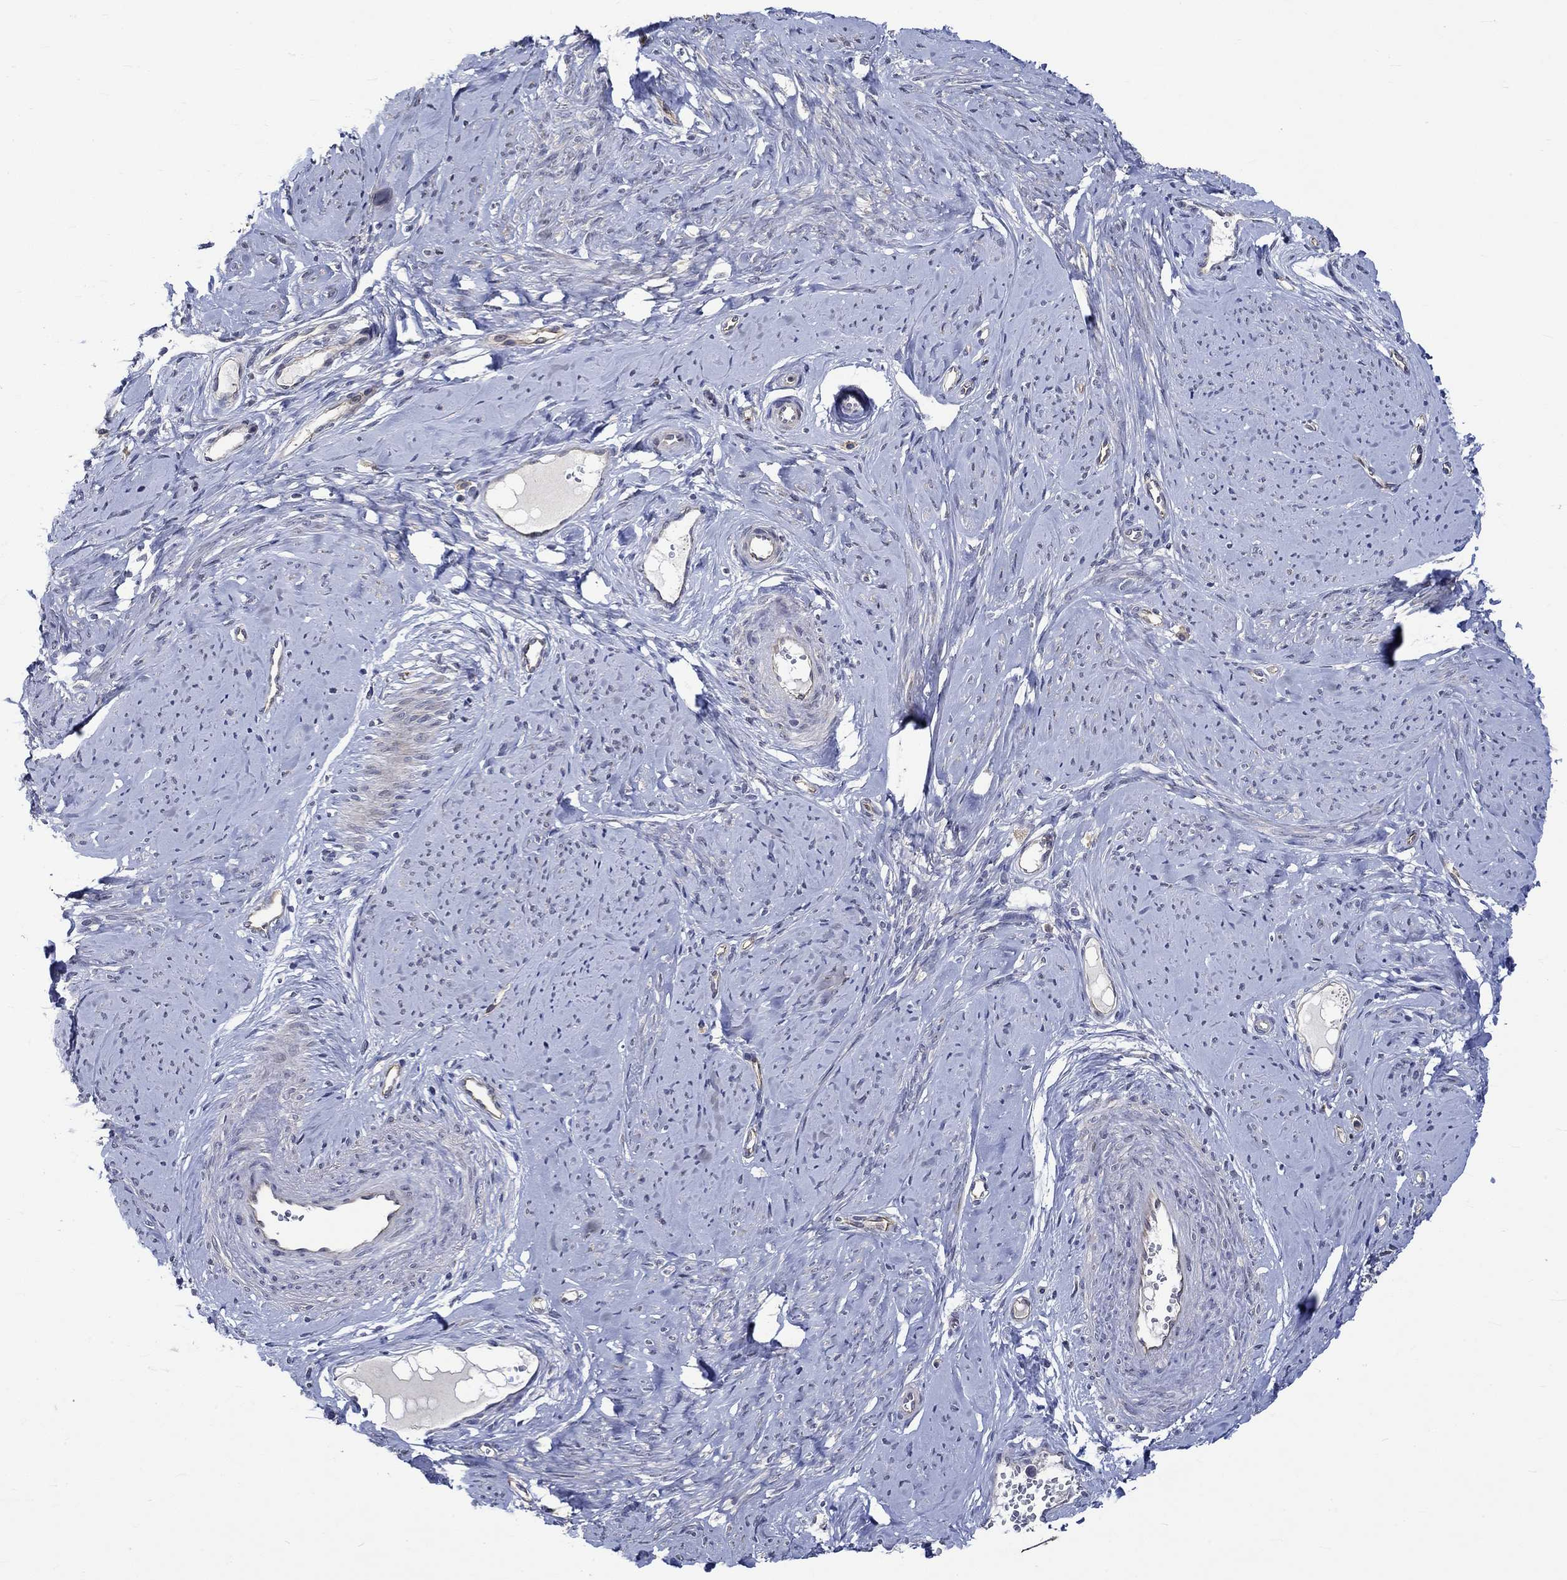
{"staining": {"intensity": "negative", "quantity": "none", "location": "none"}, "tissue": "smooth muscle", "cell_type": "Smooth muscle cells", "image_type": "normal", "snomed": [{"axis": "morphology", "description": "Normal tissue, NOS"}, {"axis": "topography", "description": "Smooth muscle"}], "caption": "Smooth muscle cells are negative for brown protein staining in unremarkable smooth muscle. (Stains: DAB IHC with hematoxylin counter stain, Microscopy: brightfield microscopy at high magnification).", "gene": "GJA5", "patient": {"sex": "female", "age": 48}}